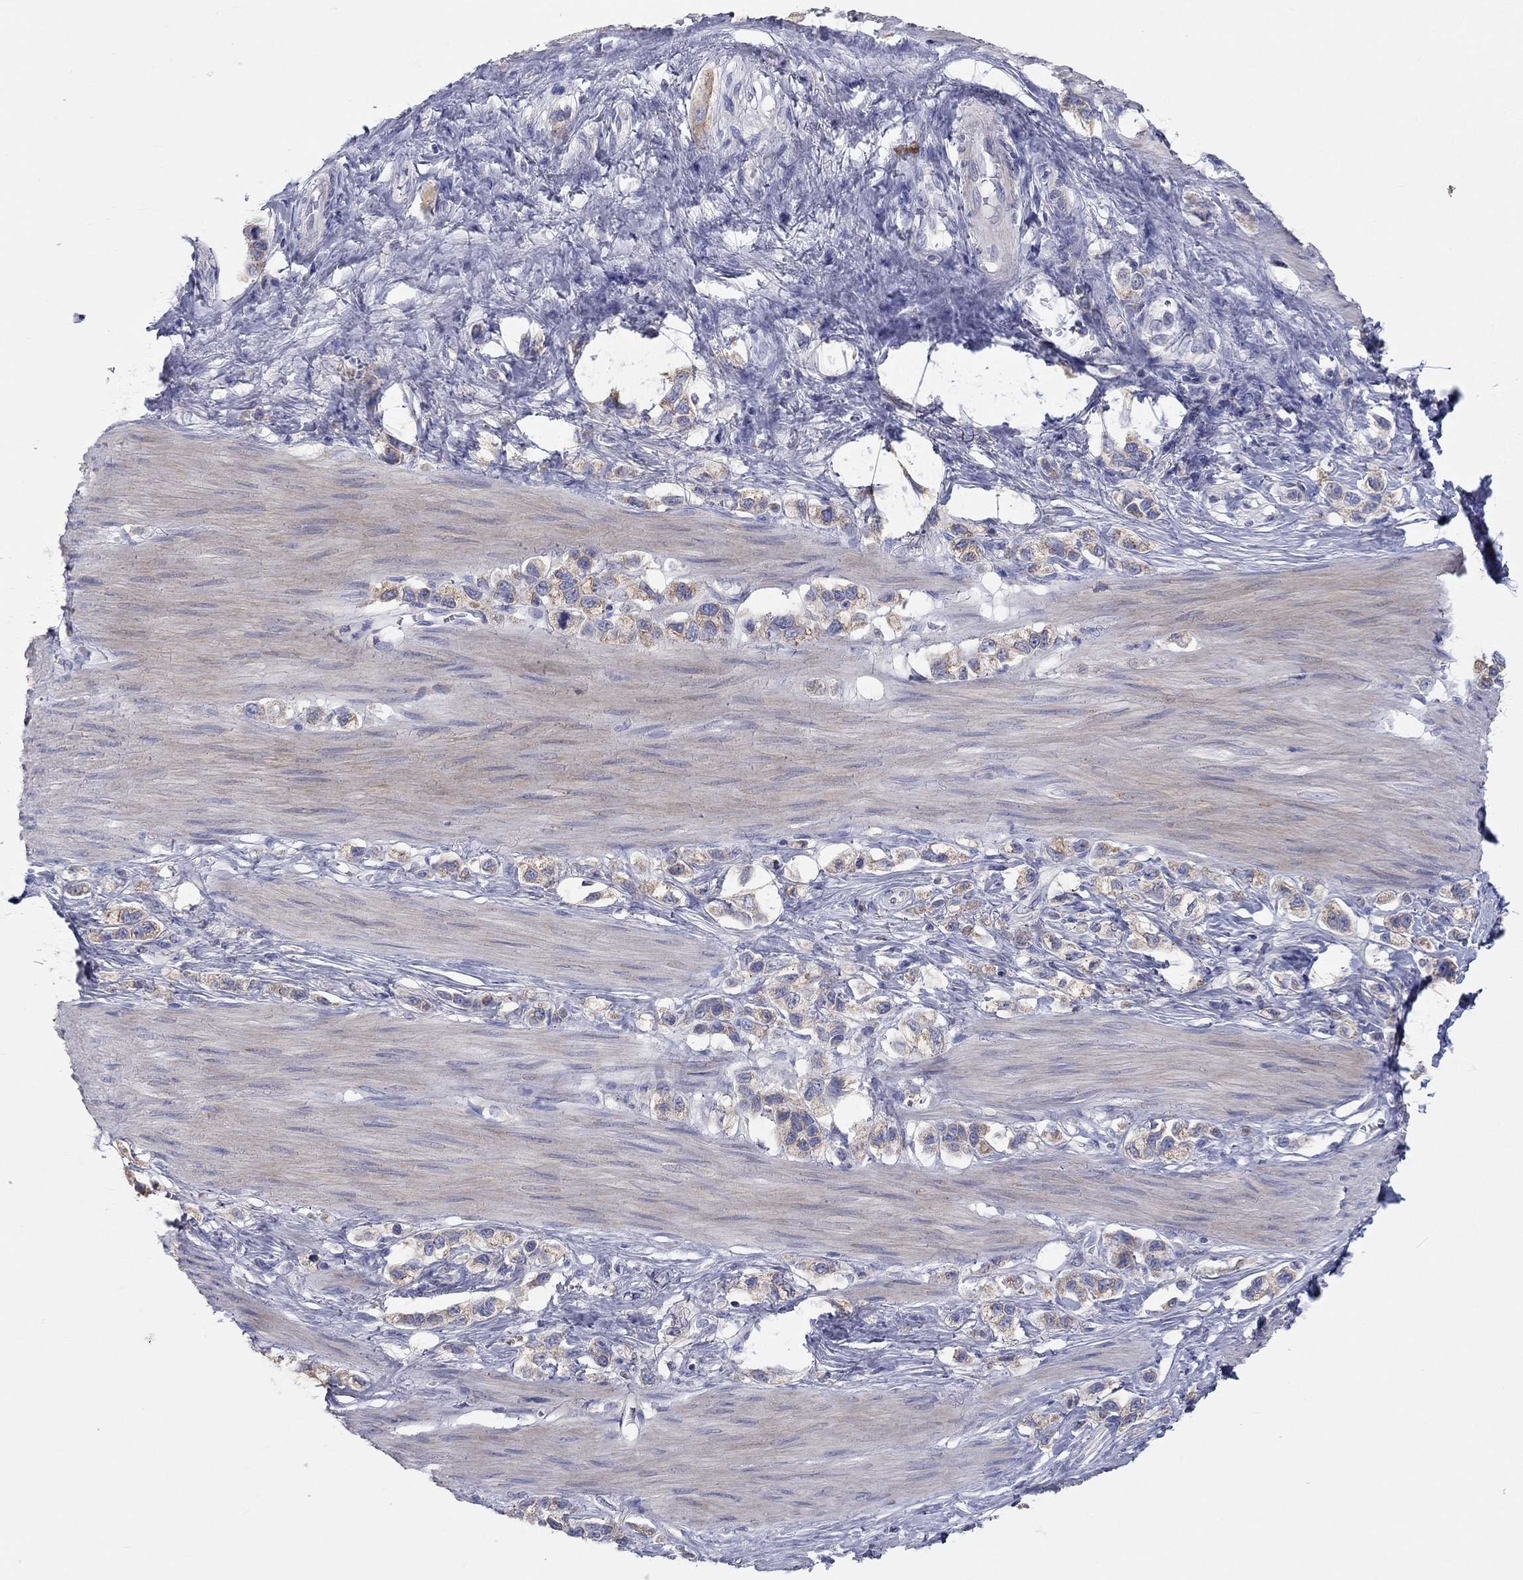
{"staining": {"intensity": "weak", "quantity": ">75%", "location": "cytoplasmic/membranous"}, "tissue": "stomach cancer", "cell_type": "Tumor cells", "image_type": "cancer", "snomed": [{"axis": "morphology", "description": "Normal tissue, NOS"}, {"axis": "morphology", "description": "Adenocarcinoma, NOS"}, {"axis": "morphology", "description": "Adenocarcinoma, High grade"}, {"axis": "topography", "description": "Stomach, upper"}, {"axis": "topography", "description": "Stomach"}], "caption": "IHC staining of stomach cancer, which reveals low levels of weak cytoplasmic/membranous positivity in approximately >75% of tumor cells indicating weak cytoplasmic/membranous protein expression. The staining was performed using DAB (brown) for protein detection and nuclei were counterstained in hematoxylin (blue).", "gene": "RCAN1", "patient": {"sex": "female", "age": 65}}